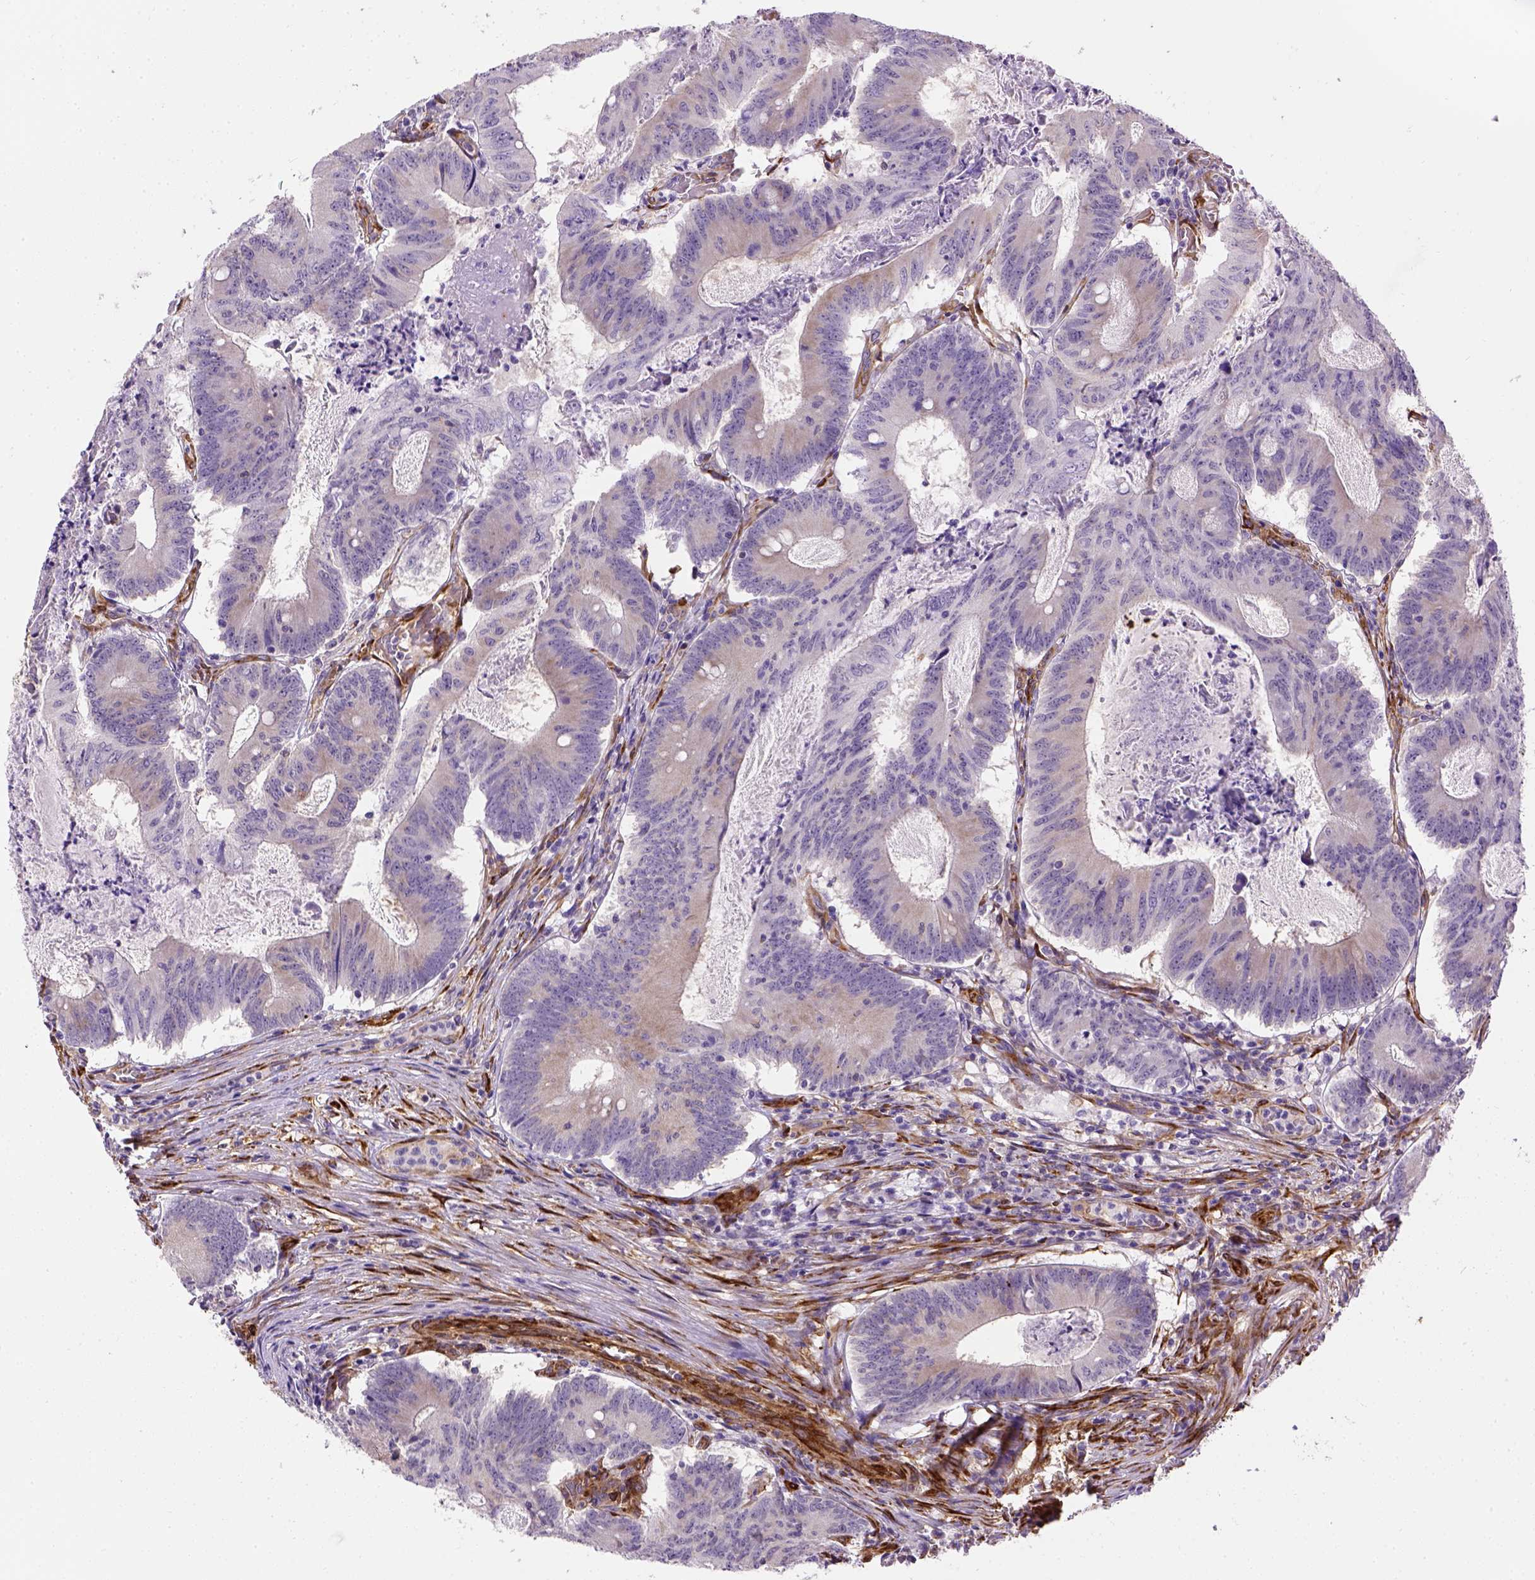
{"staining": {"intensity": "weak", "quantity": "<25%", "location": "cytoplasmic/membranous"}, "tissue": "colorectal cancer", "cell_type": "Tumor cells", "image_type": "cancer", "snomed": [{"axis": "morphology", "description": "Adenocarcinoma, NOS"}, {"axis": "topography", "description": "Colon"}], "caption": "High power microscopy photomicrograph of an immunohistochemistry photomicrograph of adenocarcinoma (colorectal), revealing no significant expression in tumor cells. The staining was performed using DAB (3,3'-diaminobenzidine) to visualize the protein expression in brown, while the nuclei were stained in blue with hematoxylin (Magnification: 20x).", "gene": "KAZN", "patient": {"sex": "female", "age": 70}}